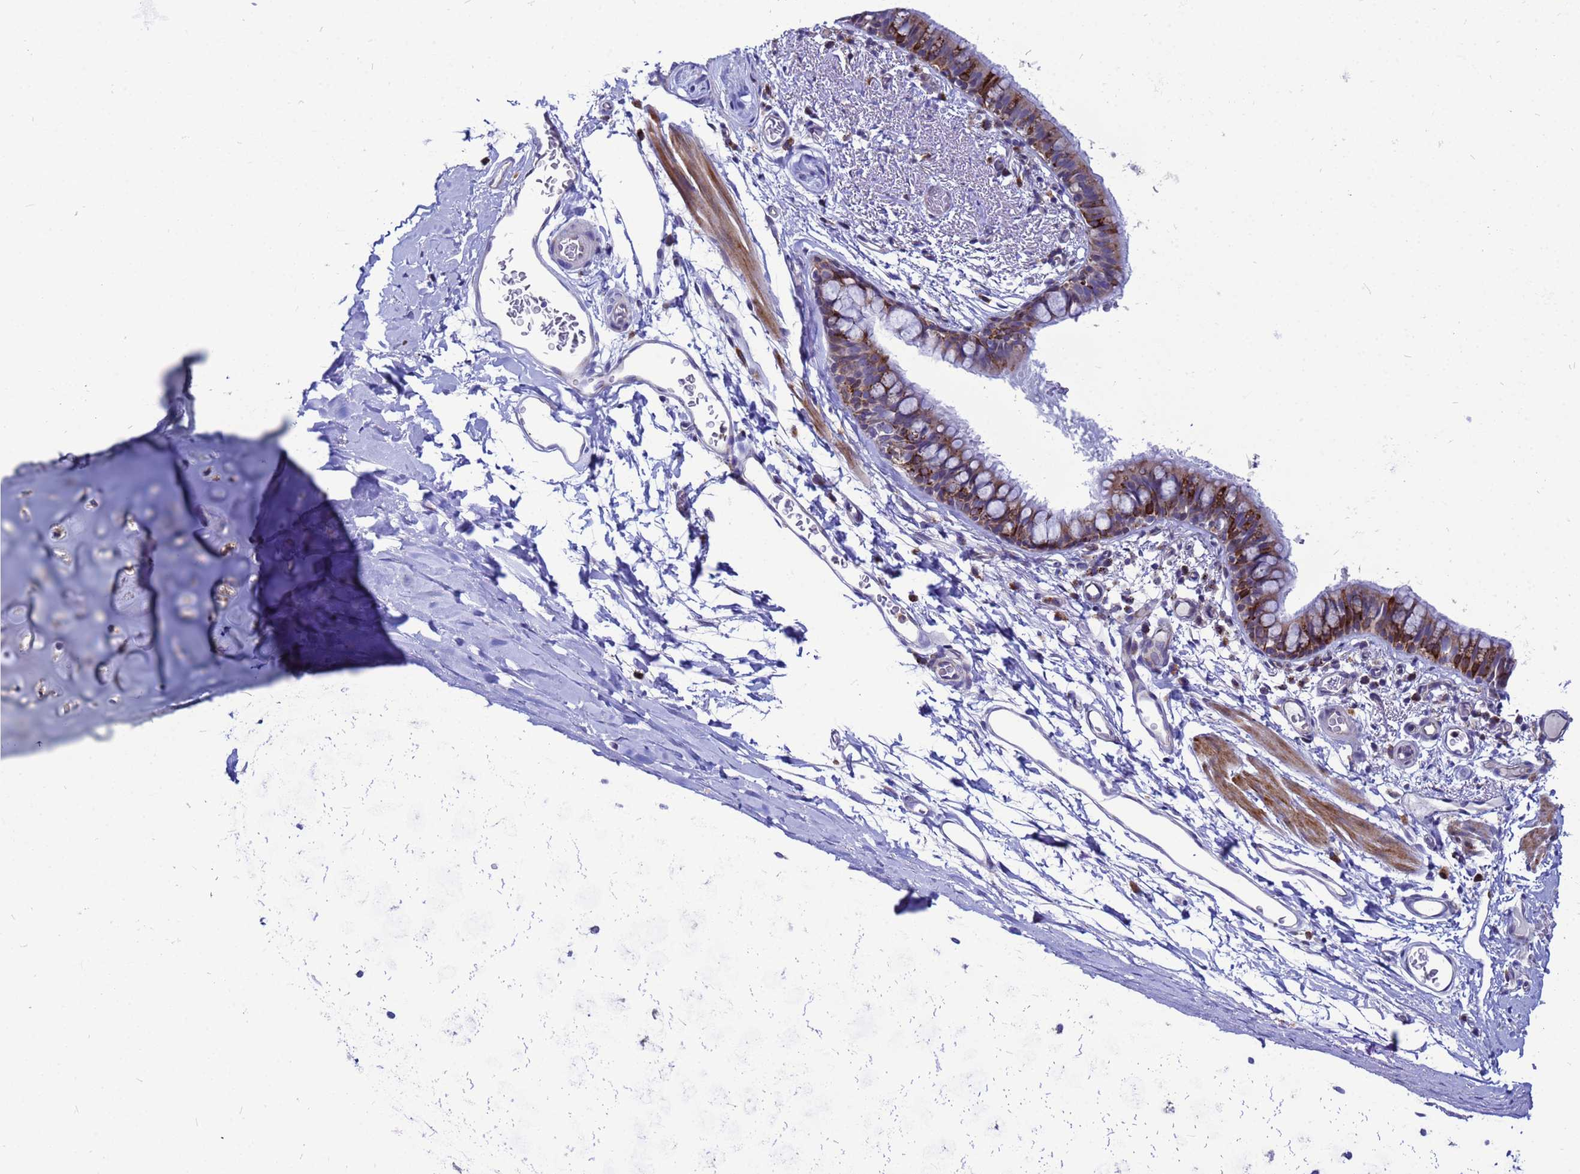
{"staining": {"intensity": "strong", "quantity": "25%-75%", "location": "cytoplasmic/membranous"}, "tissue": "bronchus", "cell_type": "Respiratory epithelial cells", "image_type": "normal", "snomed": [{"axis": "morphology", "description": "Normal tissue, NOS"}, {"axis": "topography", "description": "Cartilage tissue"}, {"axis": "topography", "description": "Bronchus"}], "caption": "An immunohistochemistry (IHC) image of unremarkable tissue is shown. Protein staining in brown labels strong cytoplasmic/membranous positivity in bronchus within respiratory epithelial cells.", "gene": "FHIP1A", "patient": {"sex": "female", "age": 36}}